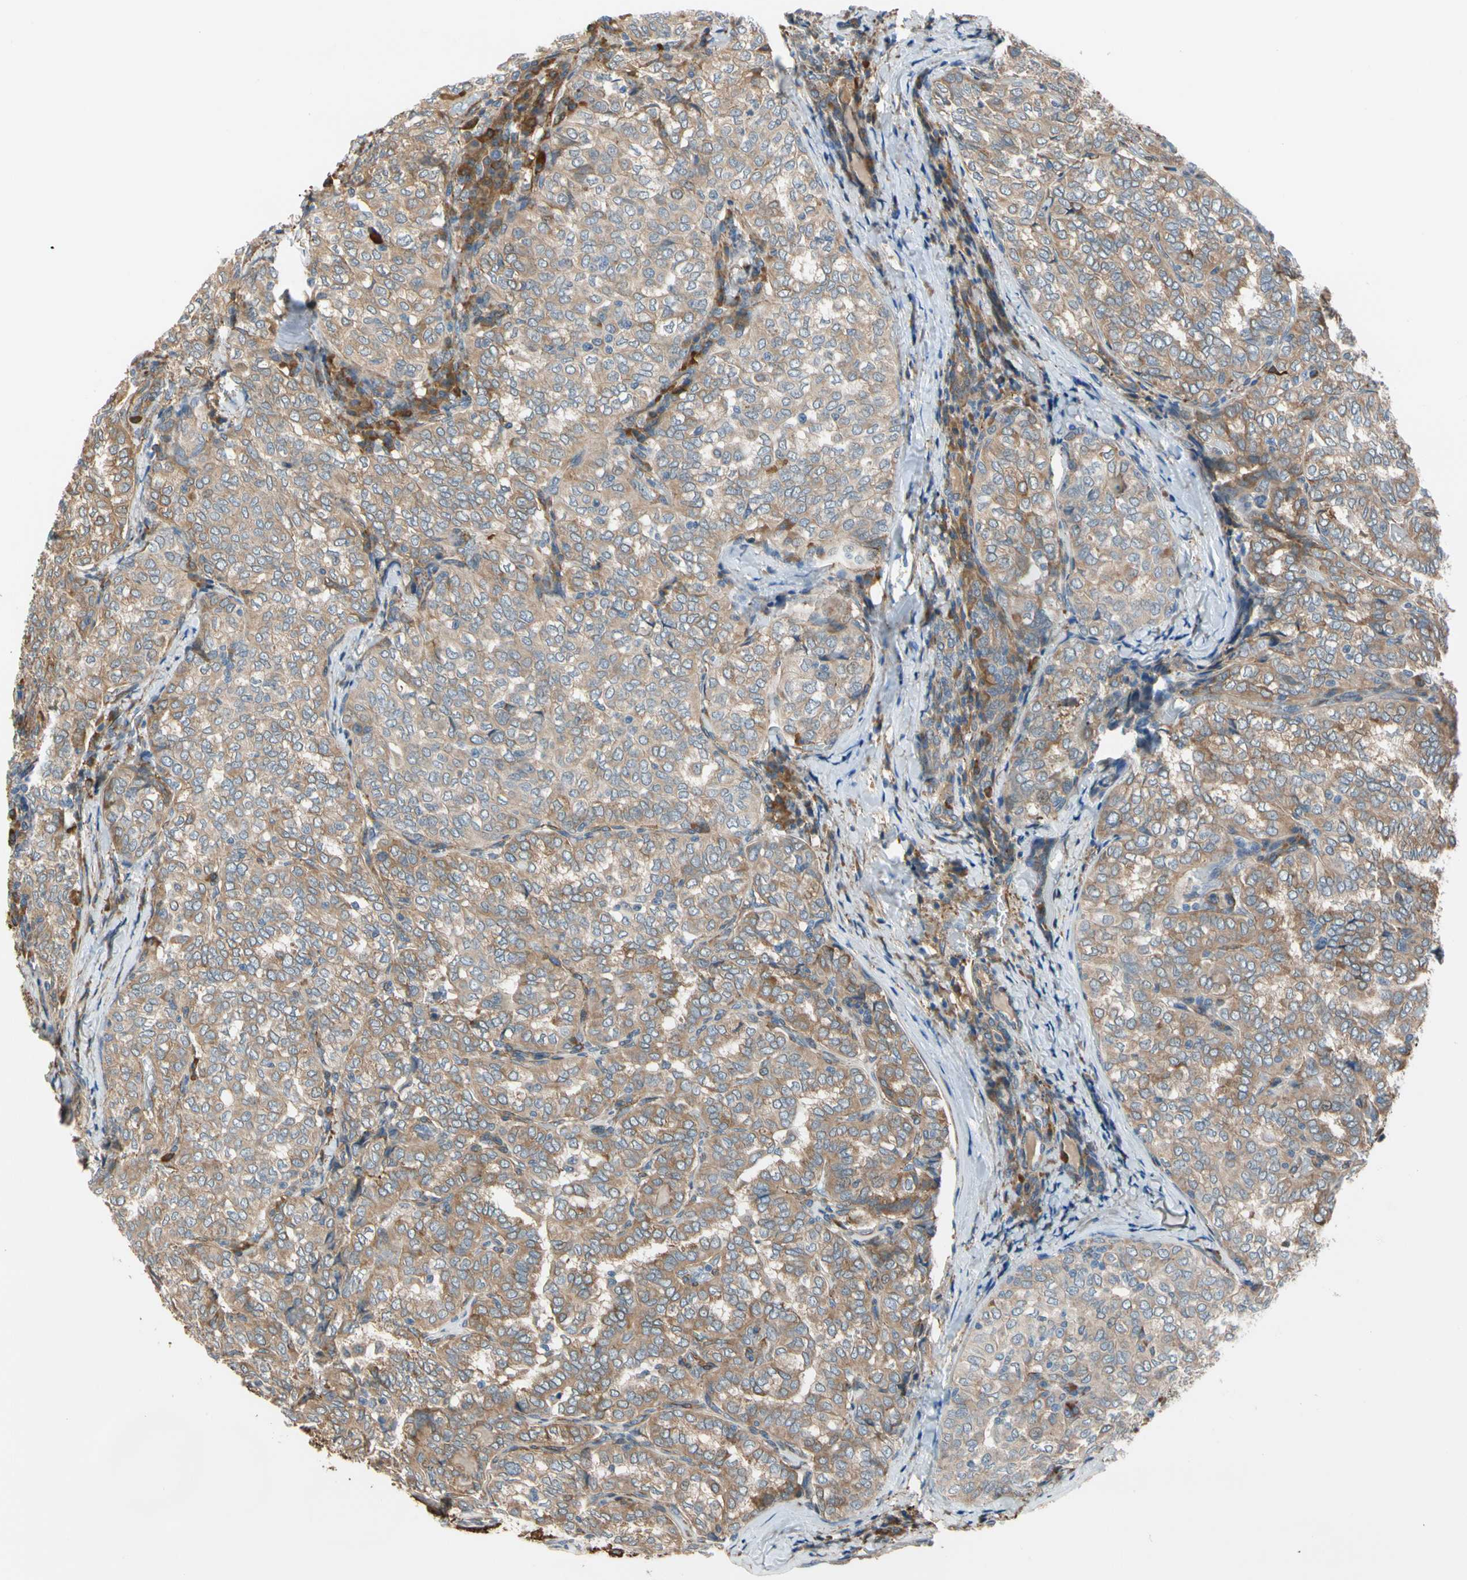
{"staining": {"intensity": "moderate", "quantity": ">75%", "location": "cytoplasmic/membranous"}, "tissue": "thyroid cancer", "cell_type": "Tumor cells", "image_type": "cancer", "snomed": [{"axis": "morphology", "description": "Normal tissue, NOS"}, {"axis": "morphology", "description": "Papillary adenocarcinoma, NOS"}, {"axis": "topography", "description": "Thyroid gland"}], "caption": "Tumor cells demonstrate medium levels of moderate cytoplasmic/membranous staining in about >75% of cells in human thyroid papillary adenocarcinoma. Using DAB (brown) and hematoxylin (blue) stains, captured at high magnification using brightfield microscopy.", "gene": "LIMK2", "patient": {"sex": "female", "age": 30}}